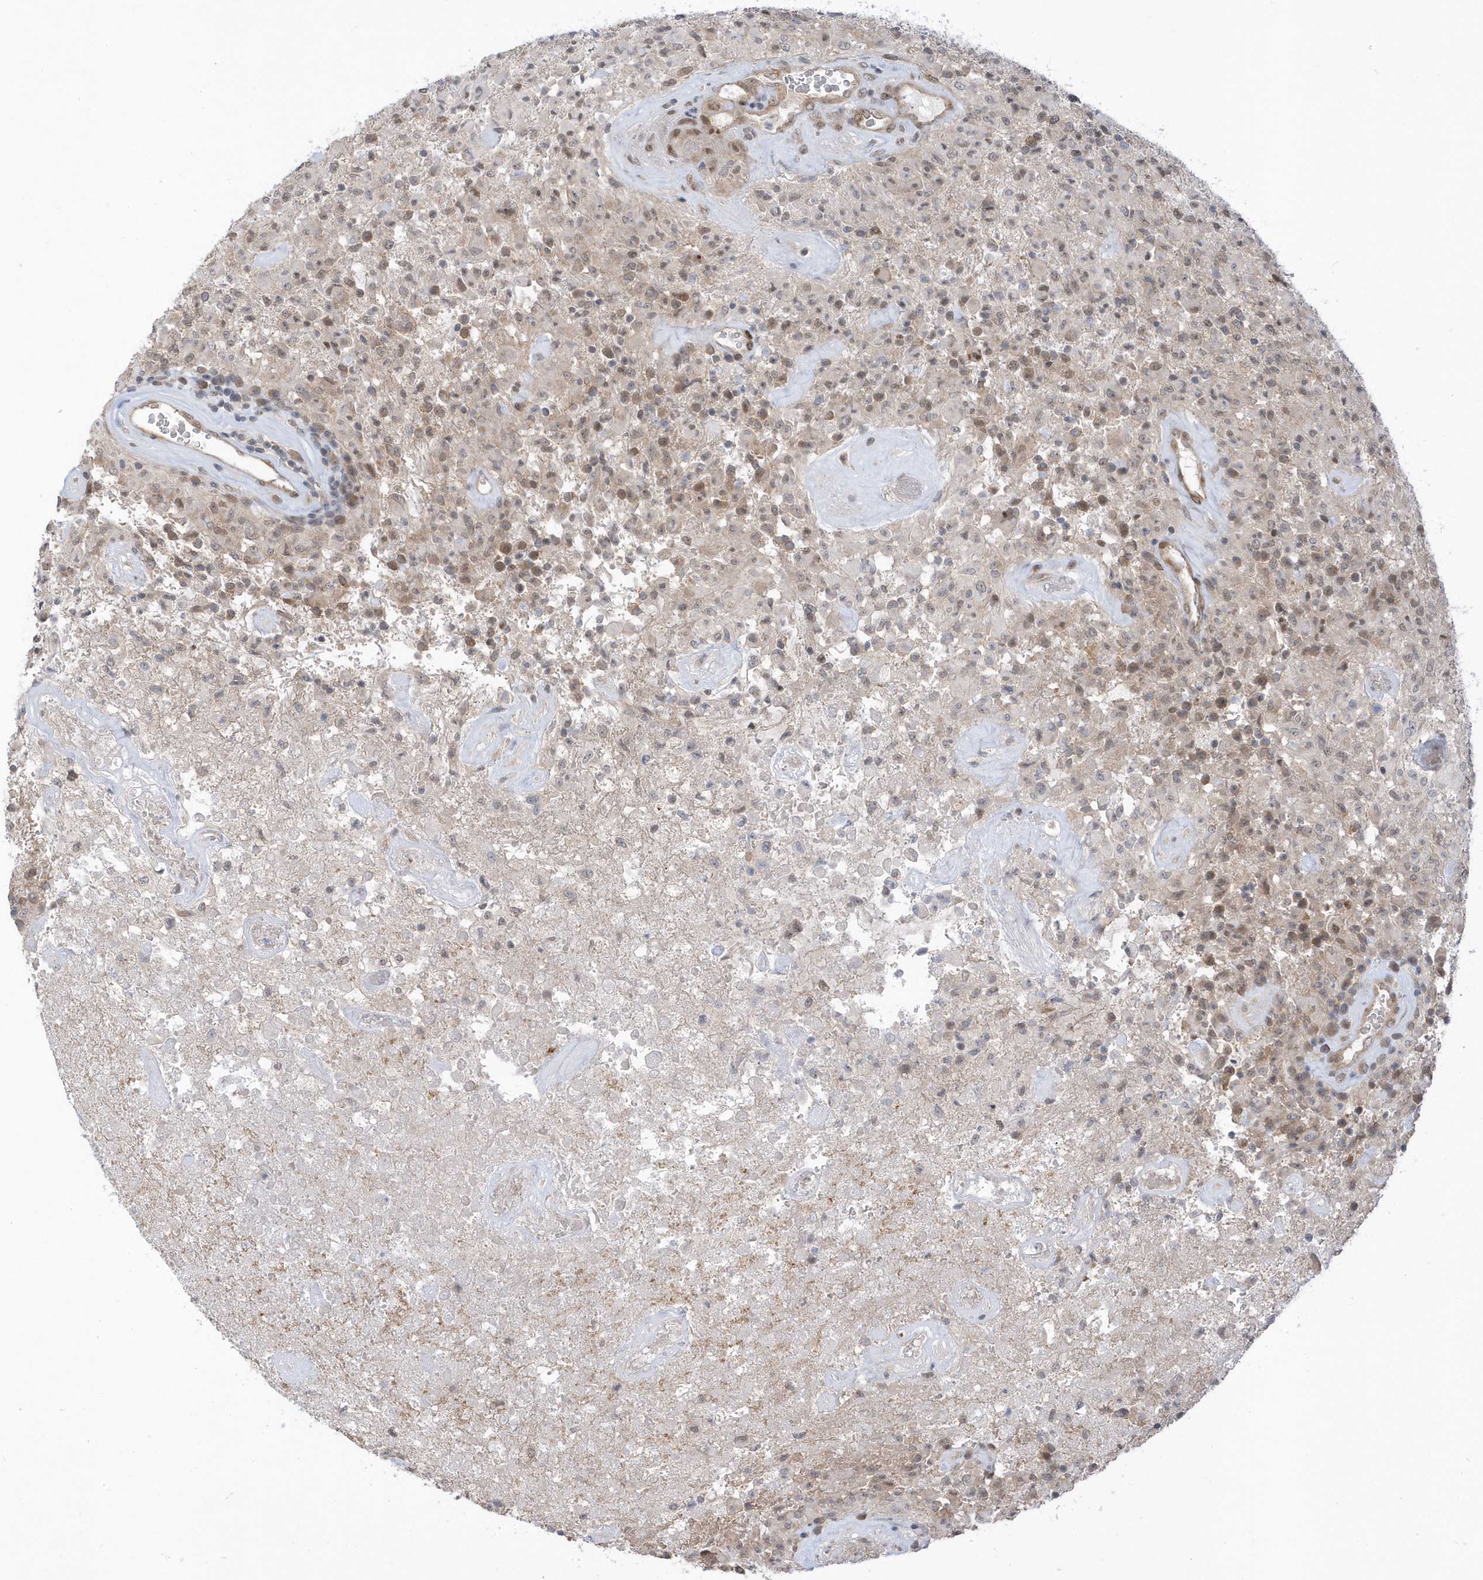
{"staining": {"intensity": "weak", "quantity": "<25%", "location": "nuclear"}, "tissue": "glioma", "cell_type": "Tumor cells", "image_type": "cancer", "snomed": [{"axis": "morphology", "description": "Glioma, malignant, High grade"}, {"axis": "topography", "description": "Brain"}], "caption": "High magnification brightfield microscopy of glioma stained with DAB (brown) and counterstained with hematoxylin (blue): tumor cells show no significant expression.", "gene": "USP53", "patient": {"sex": "female", "age": 57}}